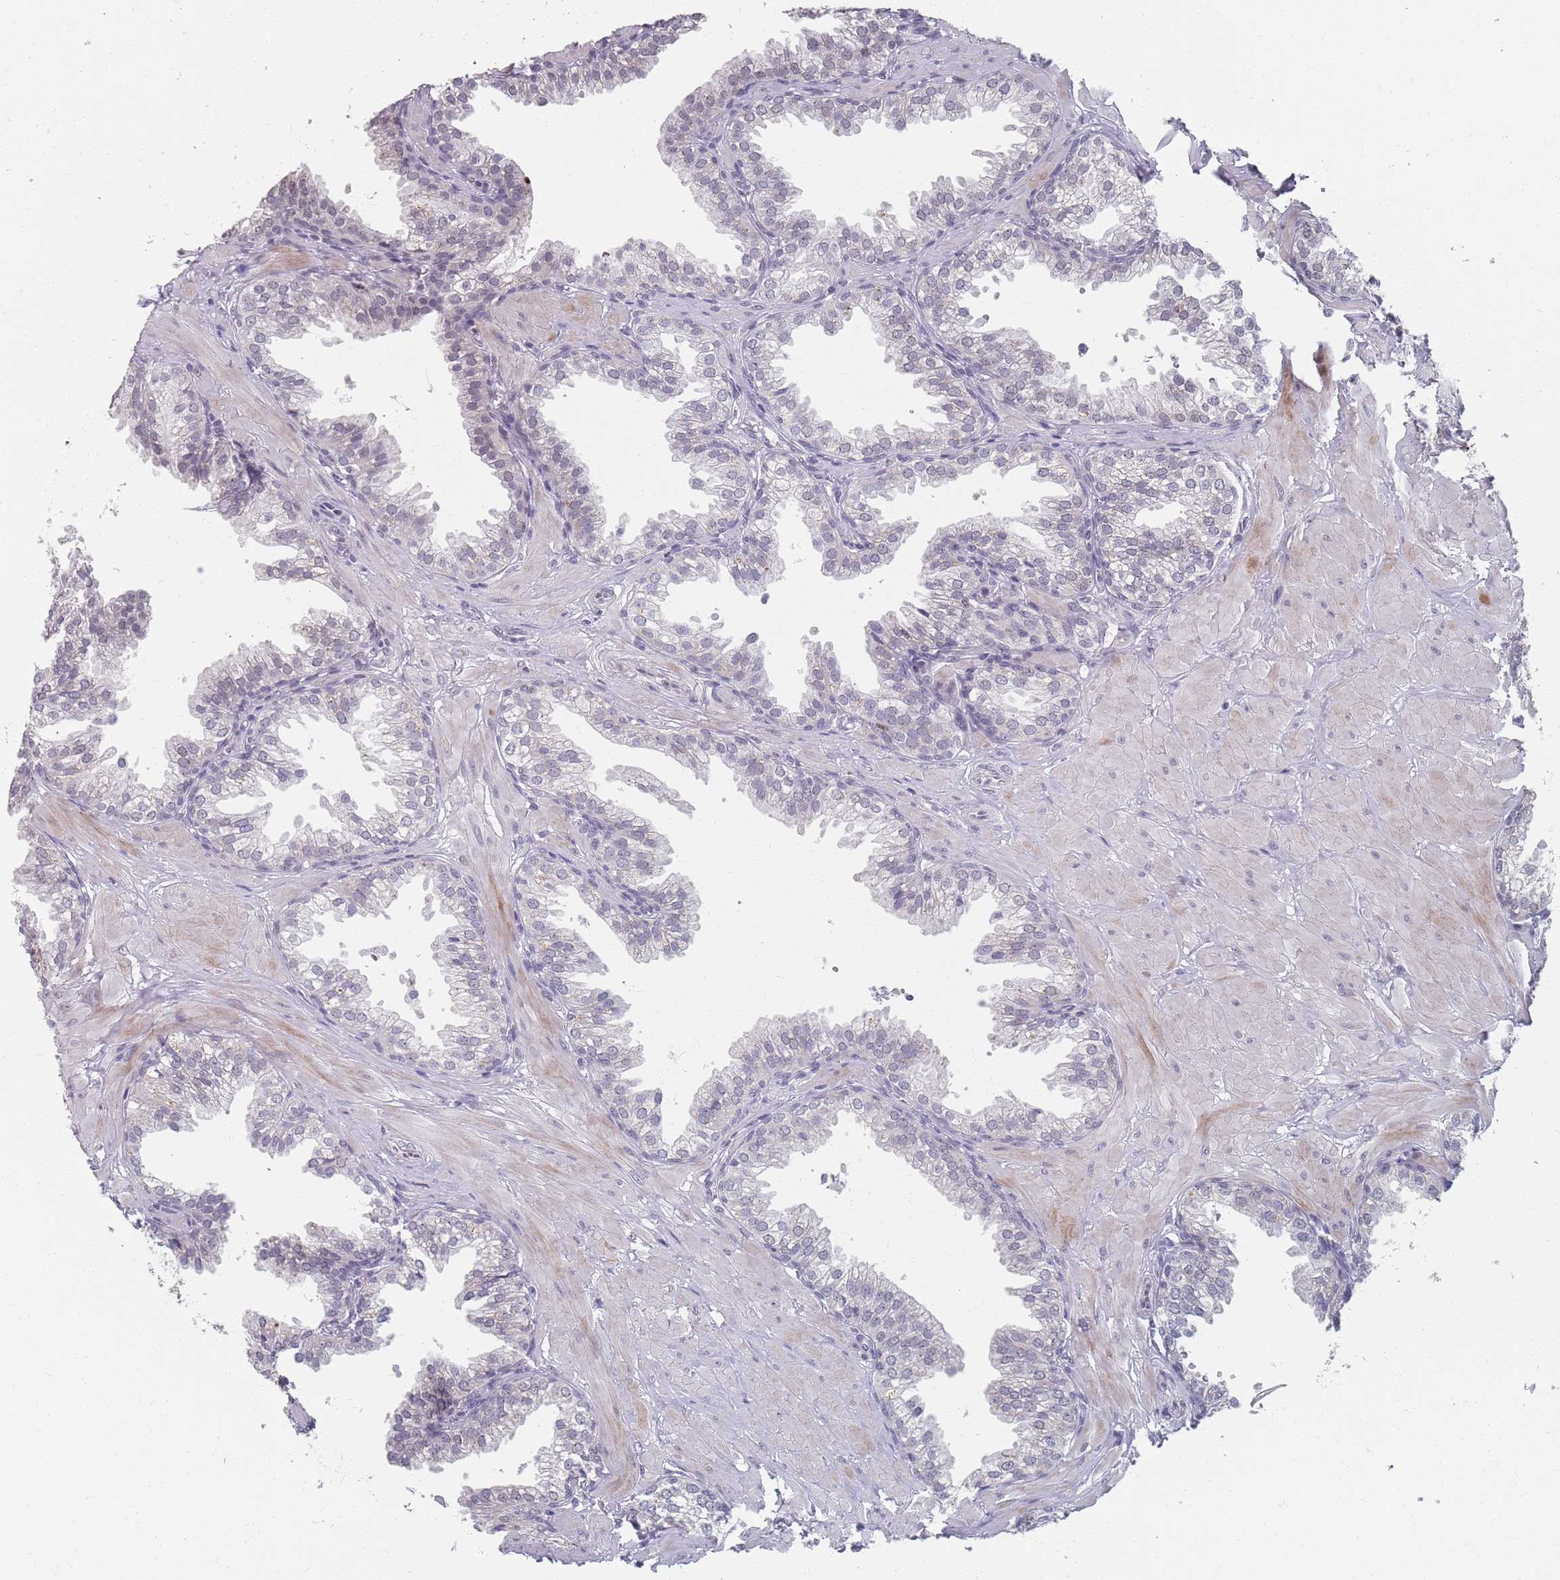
{"staining": {"intensity": "moderate", "quantity": "<25%", "location": "nuclear"}, "tissue": "prostate", "cell_type": "Glandular cells", "image_type": "normal", "snomed": [{"axis": "morphology", "description": "Normal tissue, NOS"}, {"axis": "topography", "description": "Prostate"}, {"axis": "topography", "description": "Peripheral nerve tissue"}], "caption": "Brown immunohistochemical staining in normal human prostate shows moderate nuclear positivity in approximately <25% of glandular cells. (DAB IHC with brightfield microscopy, high magnification).", "gene": "SAMD1", "patient": {"sex": "male", "age": 55}}